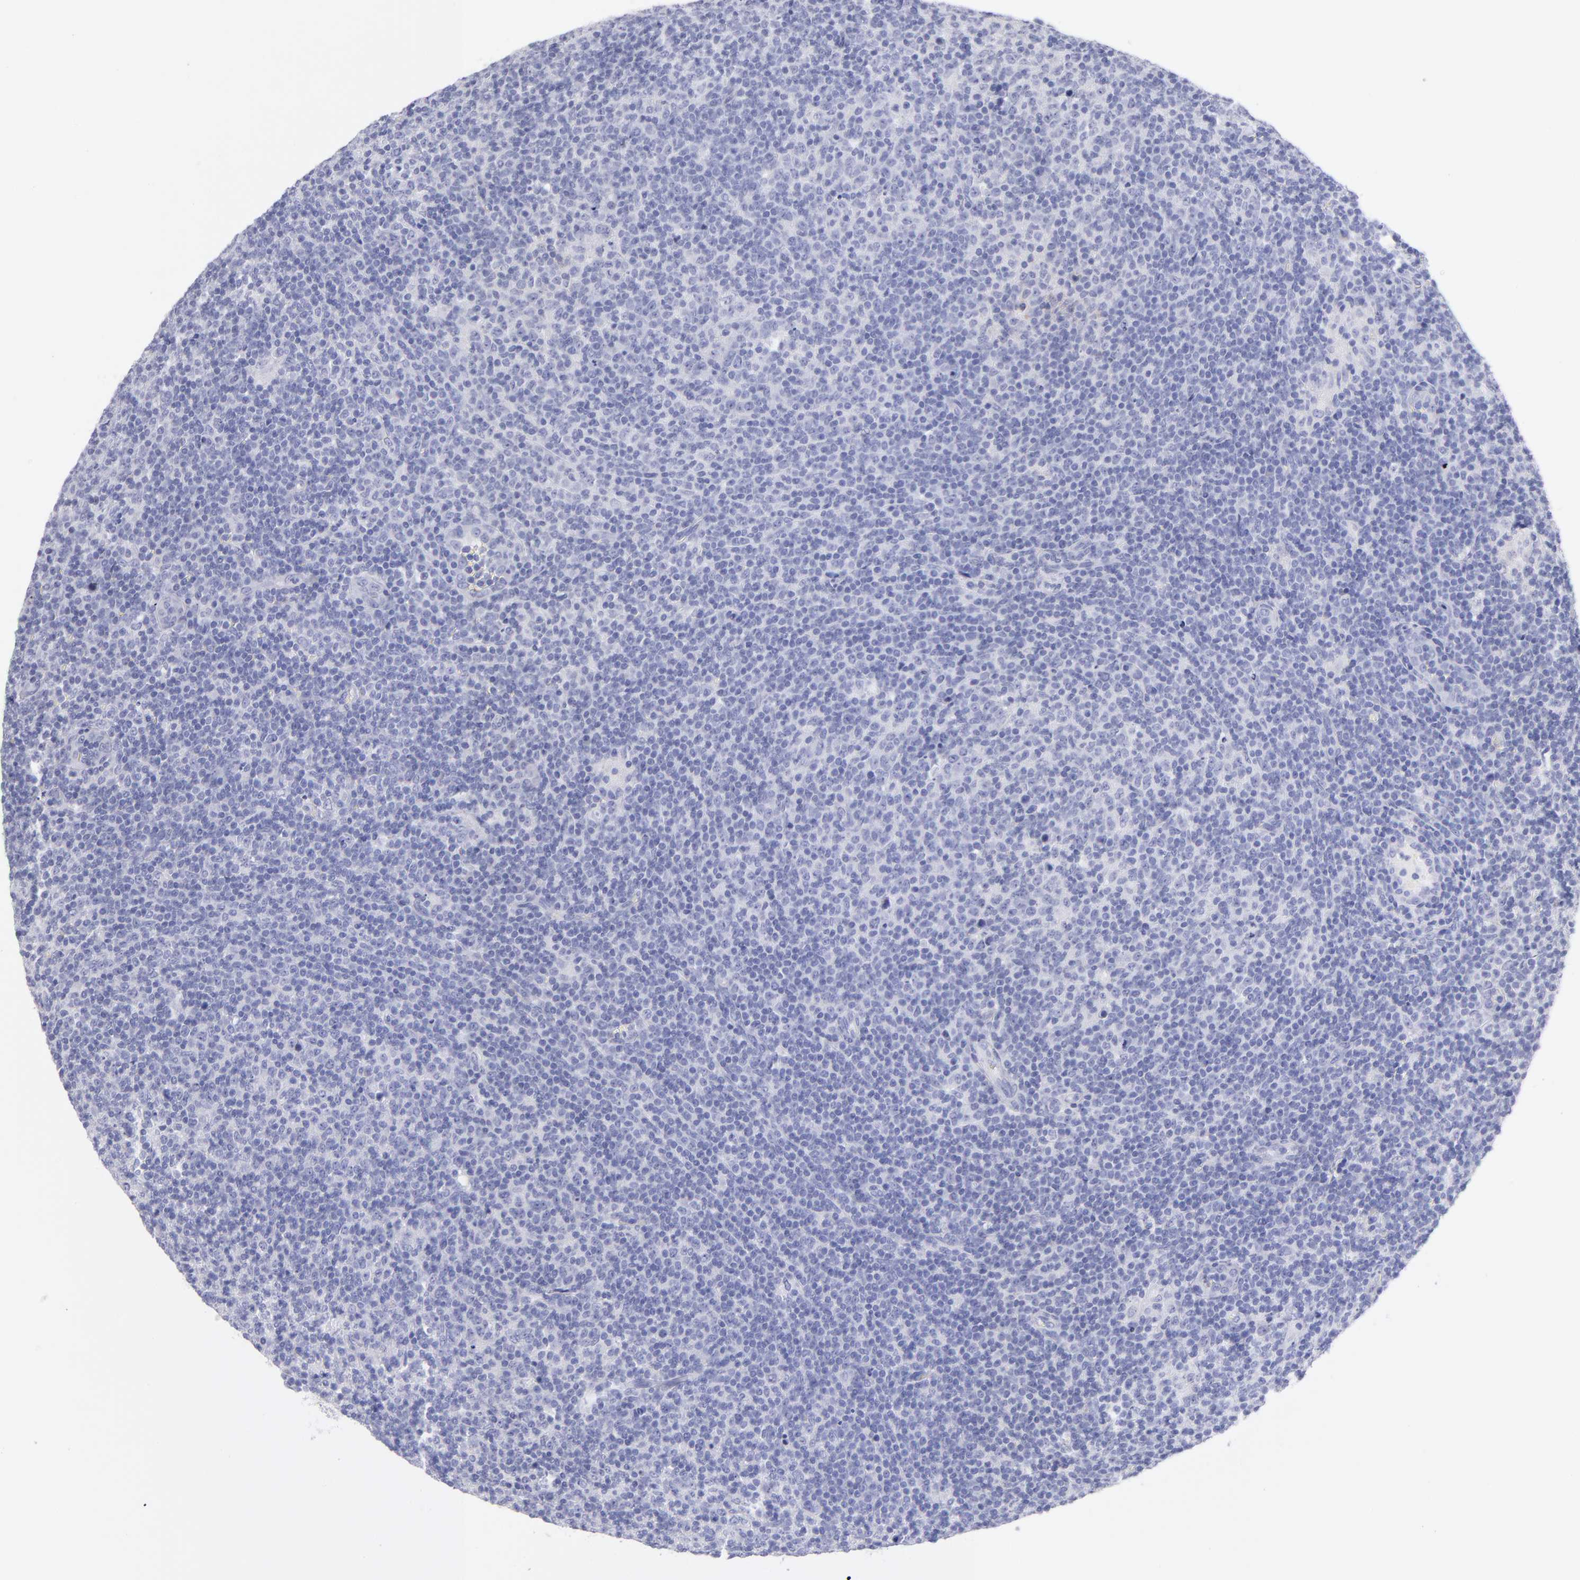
{"staining": {"intensity": "negative", "quantity": "none", "location": "none"}, "tissue": "lymphoma", "cell_type": "Tumor cells", "image_type": "cancer", "snomed": [{"axis": "morphology", "description": "Malignant lymphoma, non-Hodgkin's type, Low grade"}, {"axis": "topography", "description": "Lymph node"}], "caption": "A micrograph of lymphoma stained for a protein shows no brown staining in tumor cells. (Stains: DAB IHC with hematoxylin counter stain, Microscopy: brightfield microscopy at high magnification).", "gene": "SCGN", "patient": {"sex": "male", "age": 70}}